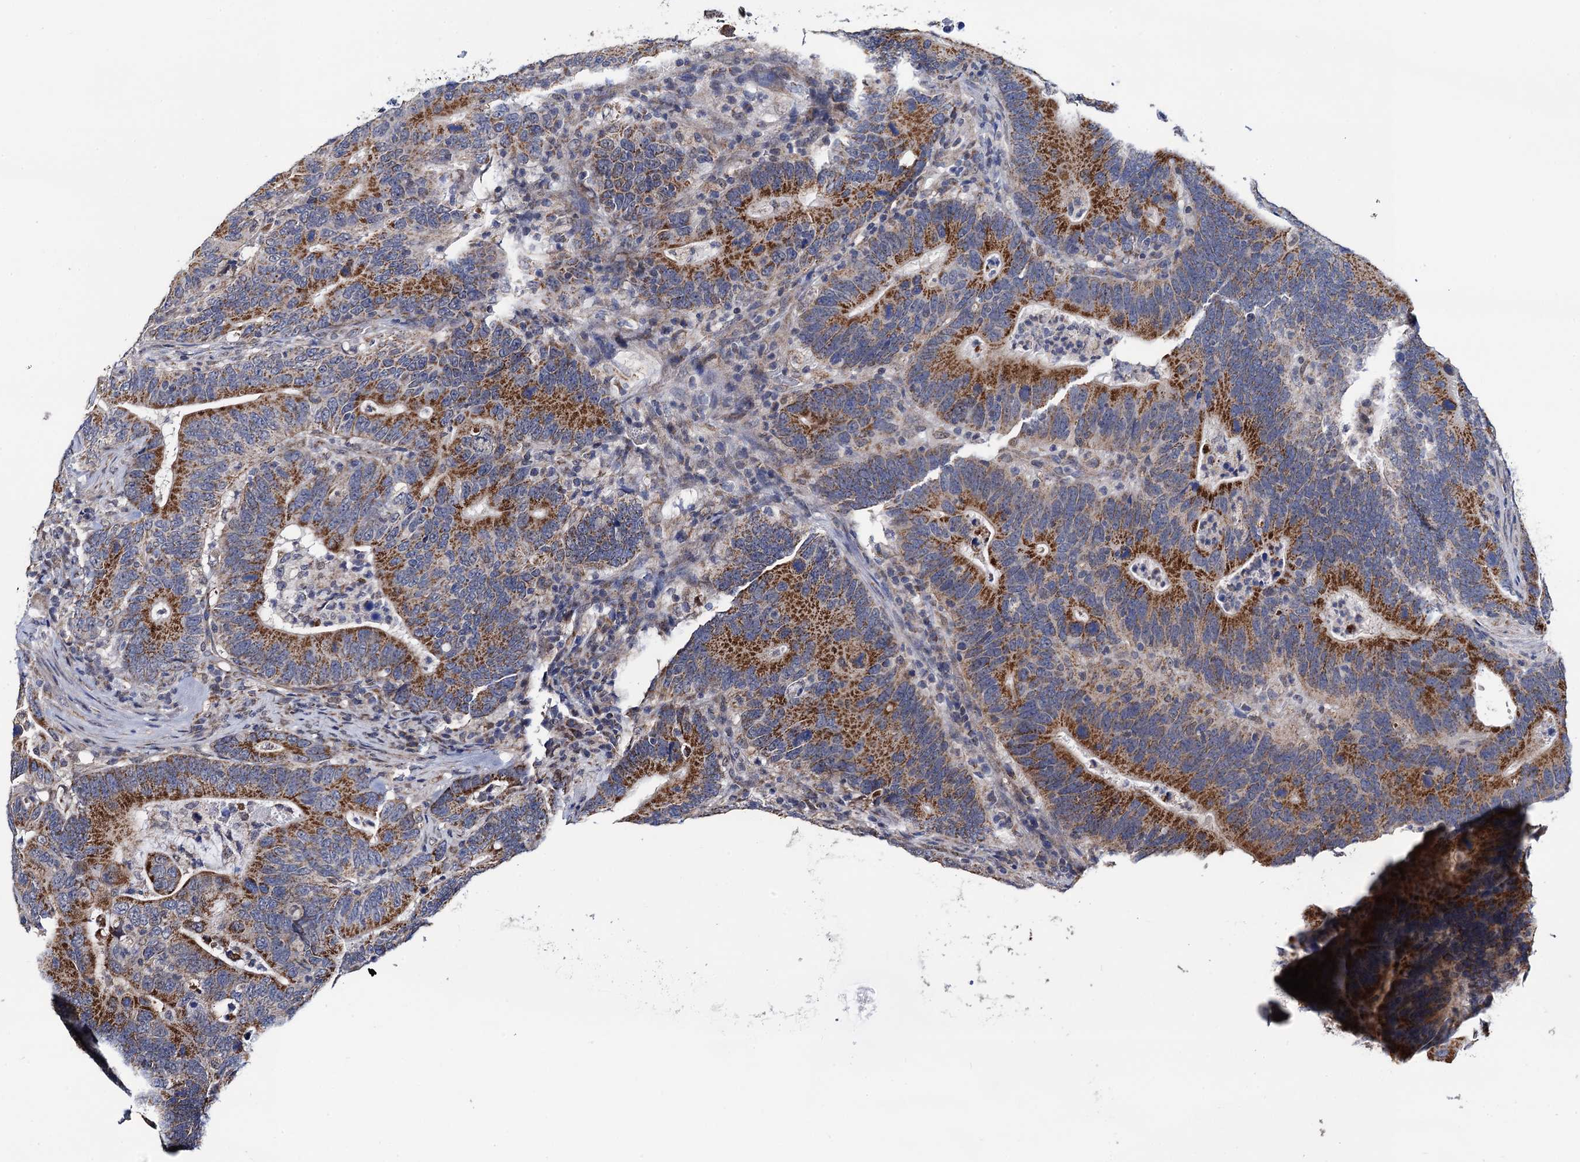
{"staining": {"intensity": "strong", "quantity": ">75%", "location": "cytoplasmic/membranous"}, "tissue": "colorectal cancer", "cell_type": "Tumor cells", "image_type": "cancer", "snomed": [{"axis": "morphology", "description": "Adenocarcinoma, NOS"}, {"axis": "topography", "description": "Colon"}], "caption": "The histopathology image exhibits staining of colorectal cancer, revealing strong cytoplasmic/membranous protein expression (brown color) within tumor cells.", "gene": "PTCD3", "patient": {"sex": "female", "age": 66}}